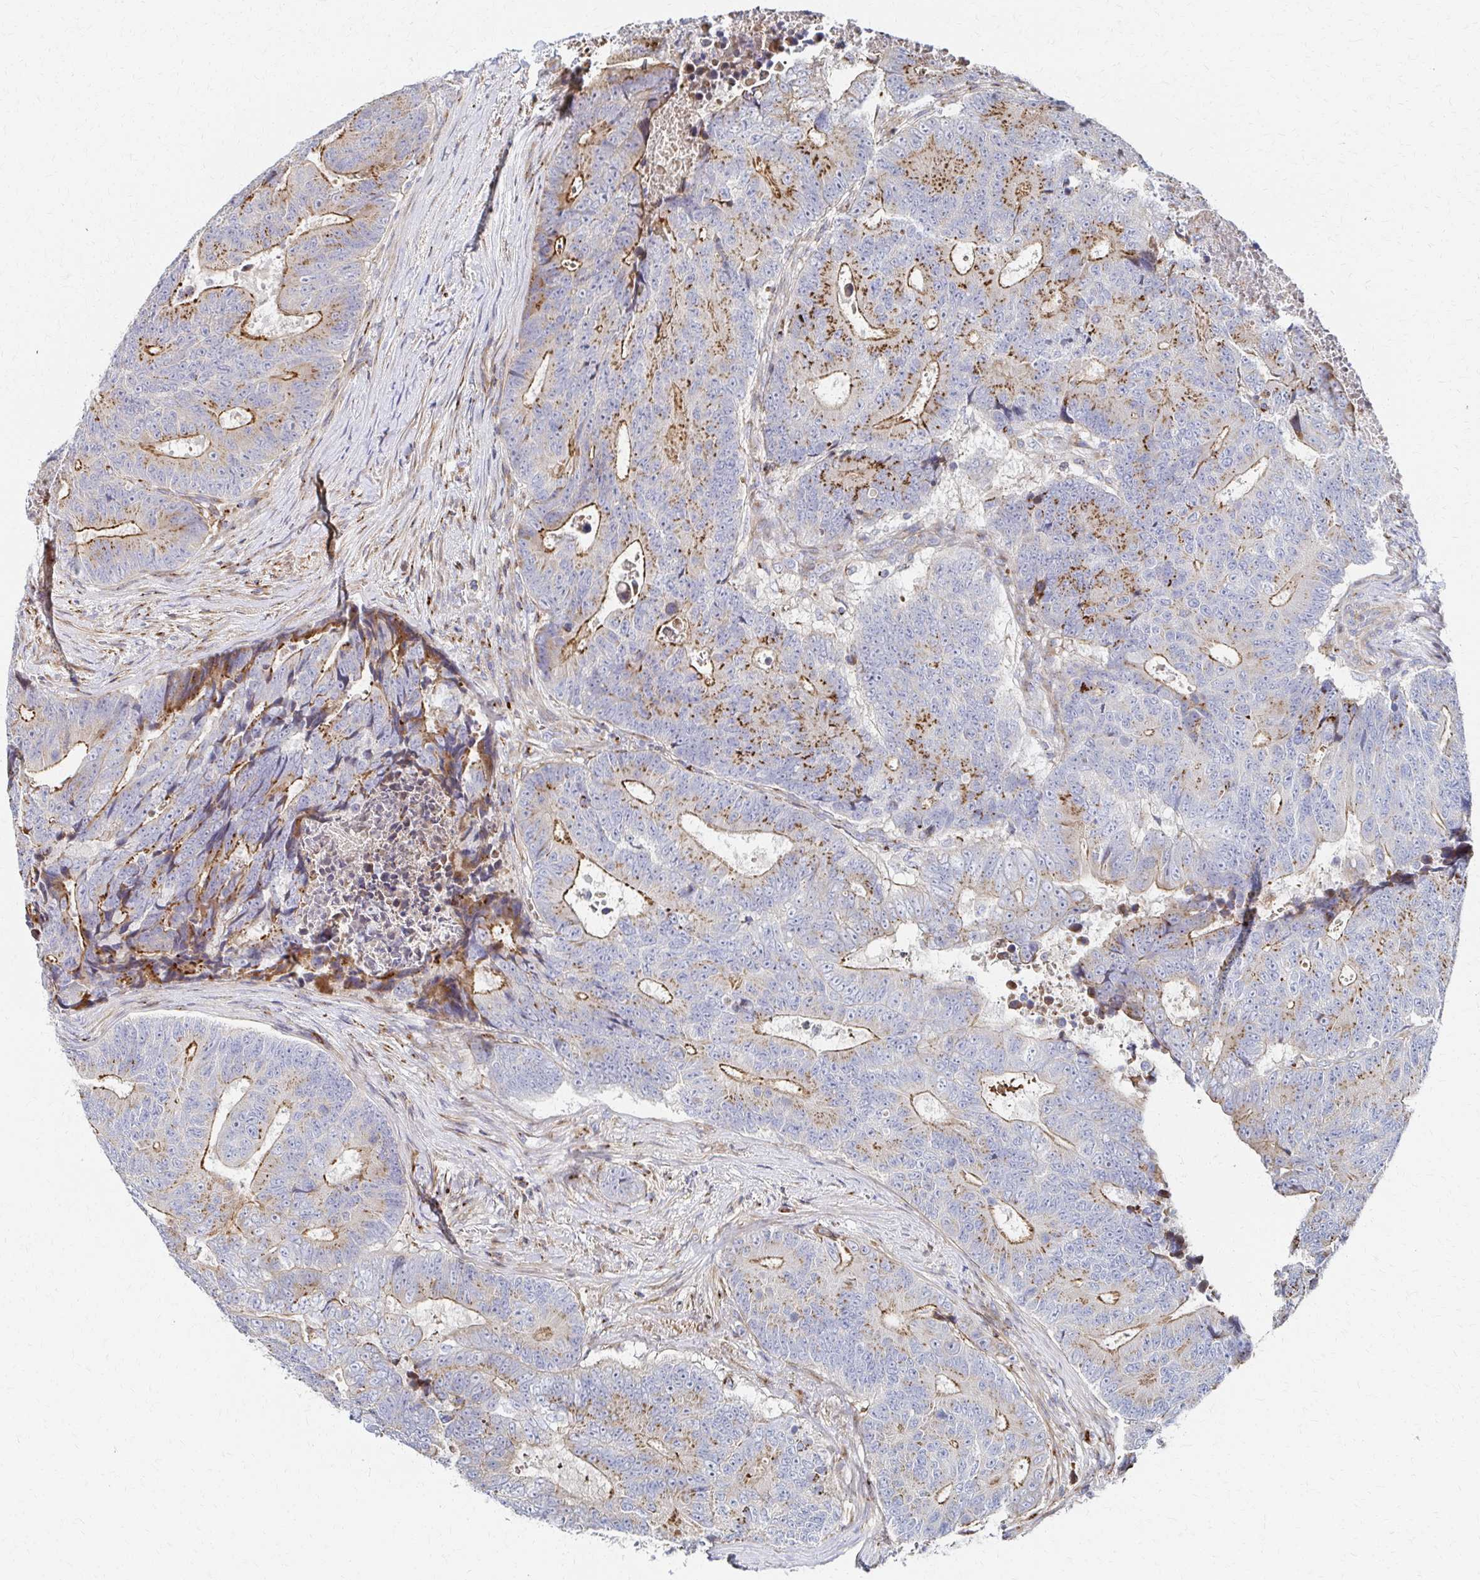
{"staining": {"intensity": "moderate", "quantity": "25%-75%", "location": "cytoplasmic/membranous"}, "tissue": "colorectal cancer", "cell_type": "Tumor cells", "image_type": "cancer", "snomed": [{"axis": "morphology", "description": "Adenocarcinoma, NOS"}, {"axis": "topography", "description": "Colon"}], "caption": "Human colorectal cancer stained with a protein marker demonstrates moderate staining in tumor cells.", "gene": "MAN1A1", "patient": {"sex": "female", "age": 48}}